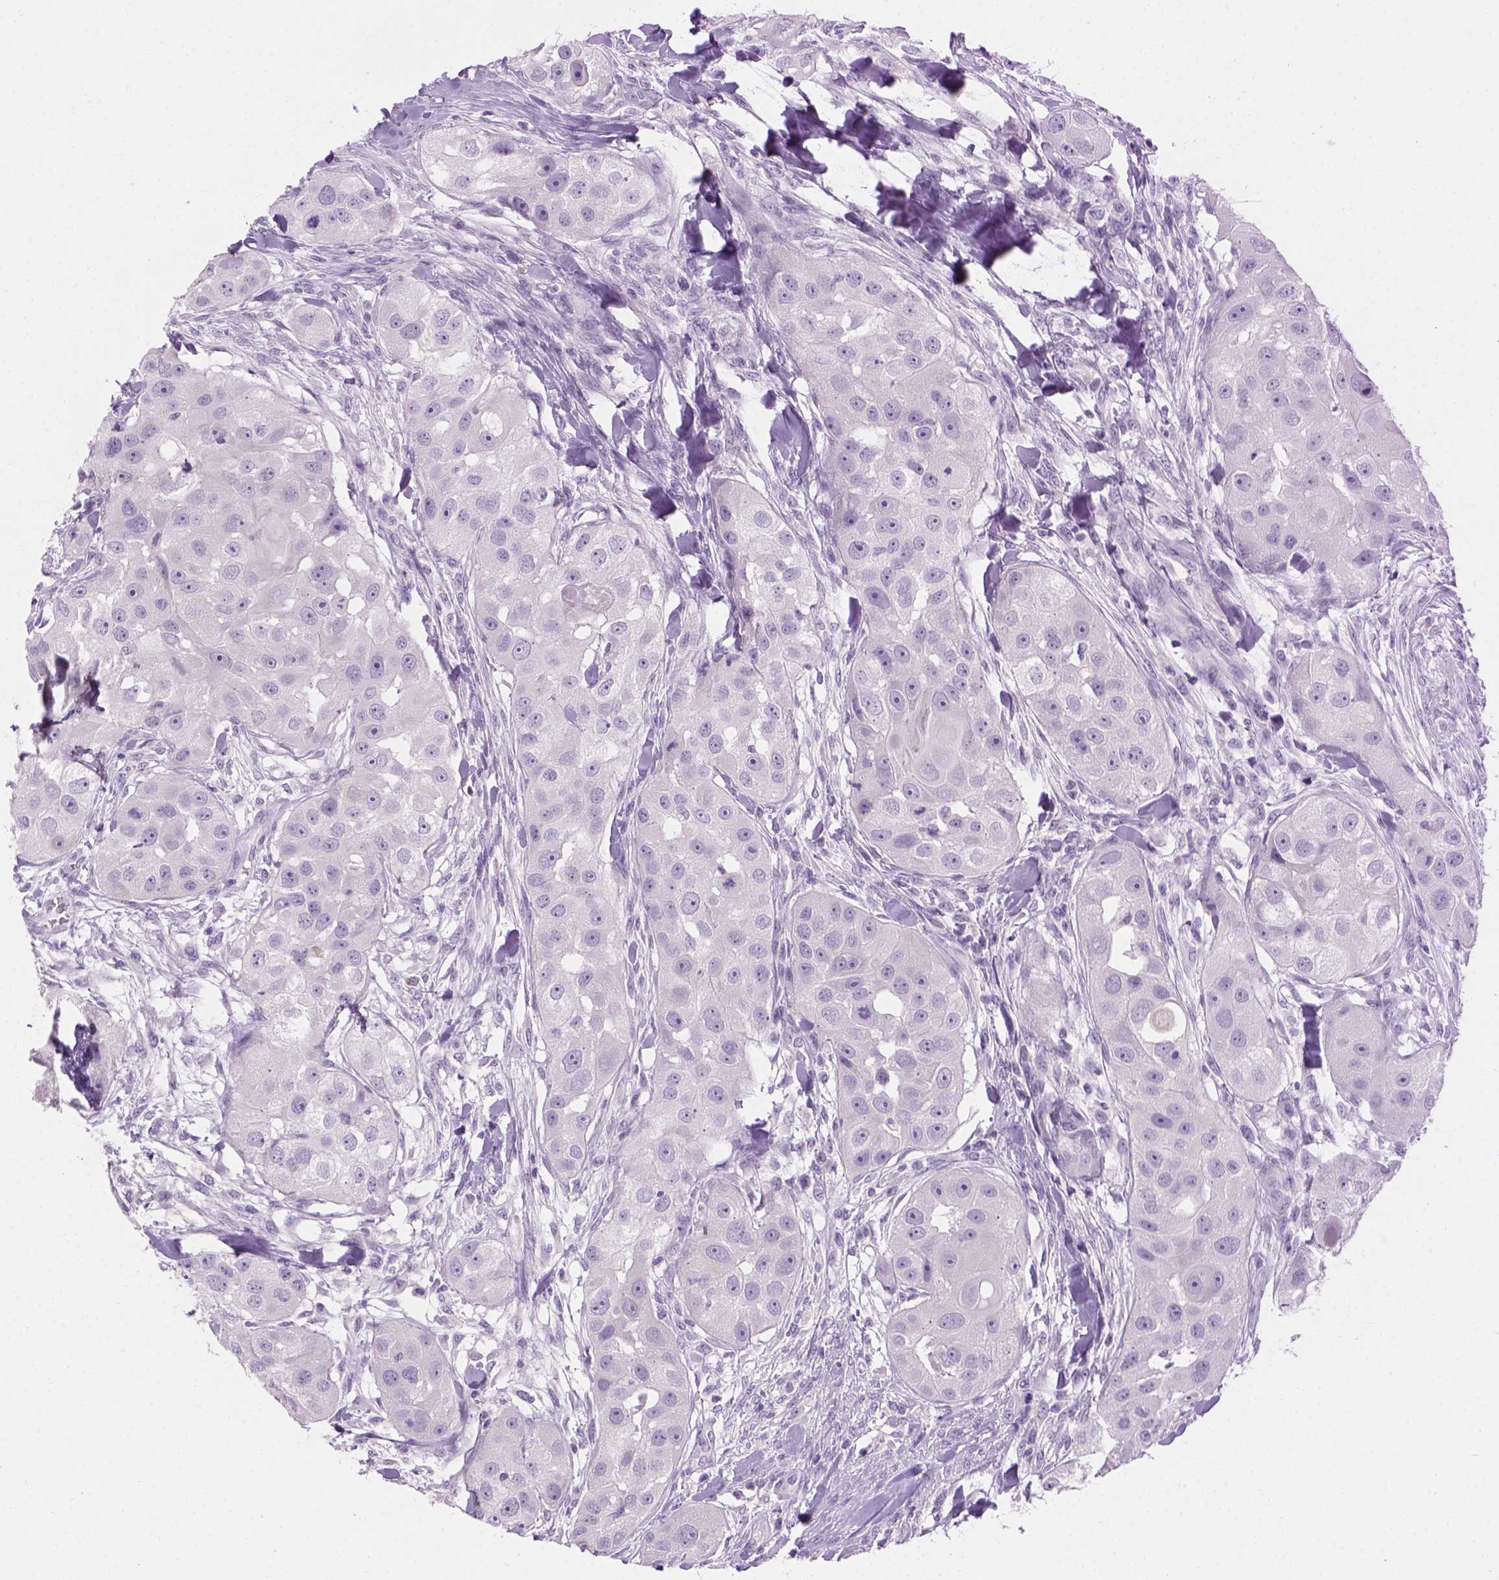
{"staining": {"intensity": "negative", "quantity": "none", "location": "none"}, "tissue": "head and neck cancer", "cell_type": "Tumor cells", "image_type": "cancer", "snomed": [{"axis": "morphology", "description": "Squamous cell carcinoma, NOS"}, {"axis": "topography", "description": "Head-Neck"}], "caption": "The immunohistochemistry (IHC) photomicrograph has no significant expression in tumor cells of head and neck cancer (squamous cell carcinoma) tissue. The staining was performed using DAB to visualize the protein expression in brown, while the nuclei were stained in blue with hematoxylin (Magnification: 20x).", "gene": "CYP24A1", "patient": {"sex": "male", "age": 51}}